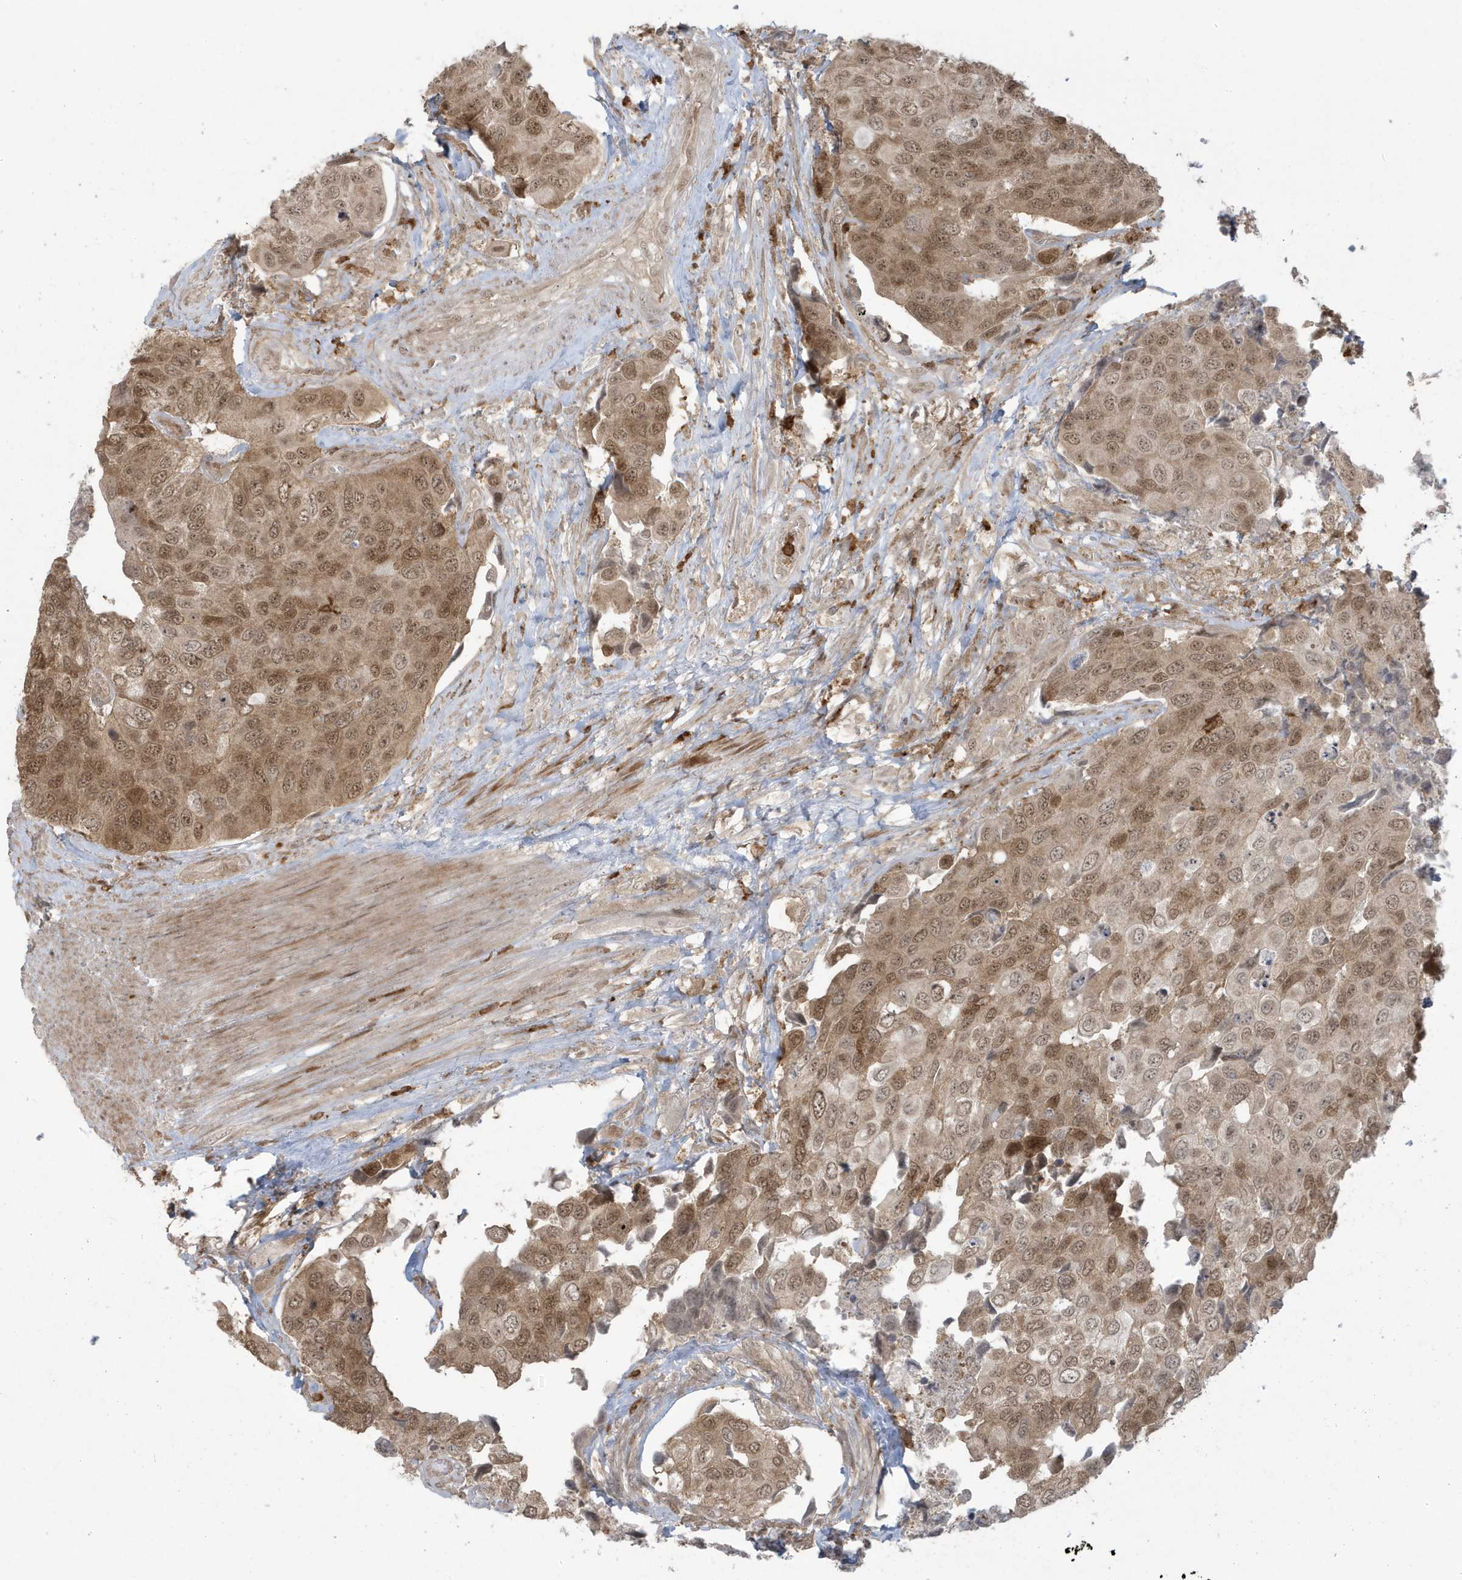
{"staining": {"intensity": "moderate", "quantity": ">75%", "location": "cytoplasmic/membranous,nuclear"}, "tissue": "urothelial cancer", "cell_type": "Tumor cells", "image_type": "cancer", "snomed": [{"axis": "morphology", "description": "Urothelial carcinoma, High grade"}, {"axis": "topography", "description": "Urinary bladder"}], "caption": "Urothelial carcinoma (high-grade) stained with immunohistochemistry (IHC) demonstrates moderate cytoplasmic/membranous and nuclear positivity in approximately >75% of tumor cells.", "gene": "C1orf52", "patient": {"sex": "male", "age": 74}}